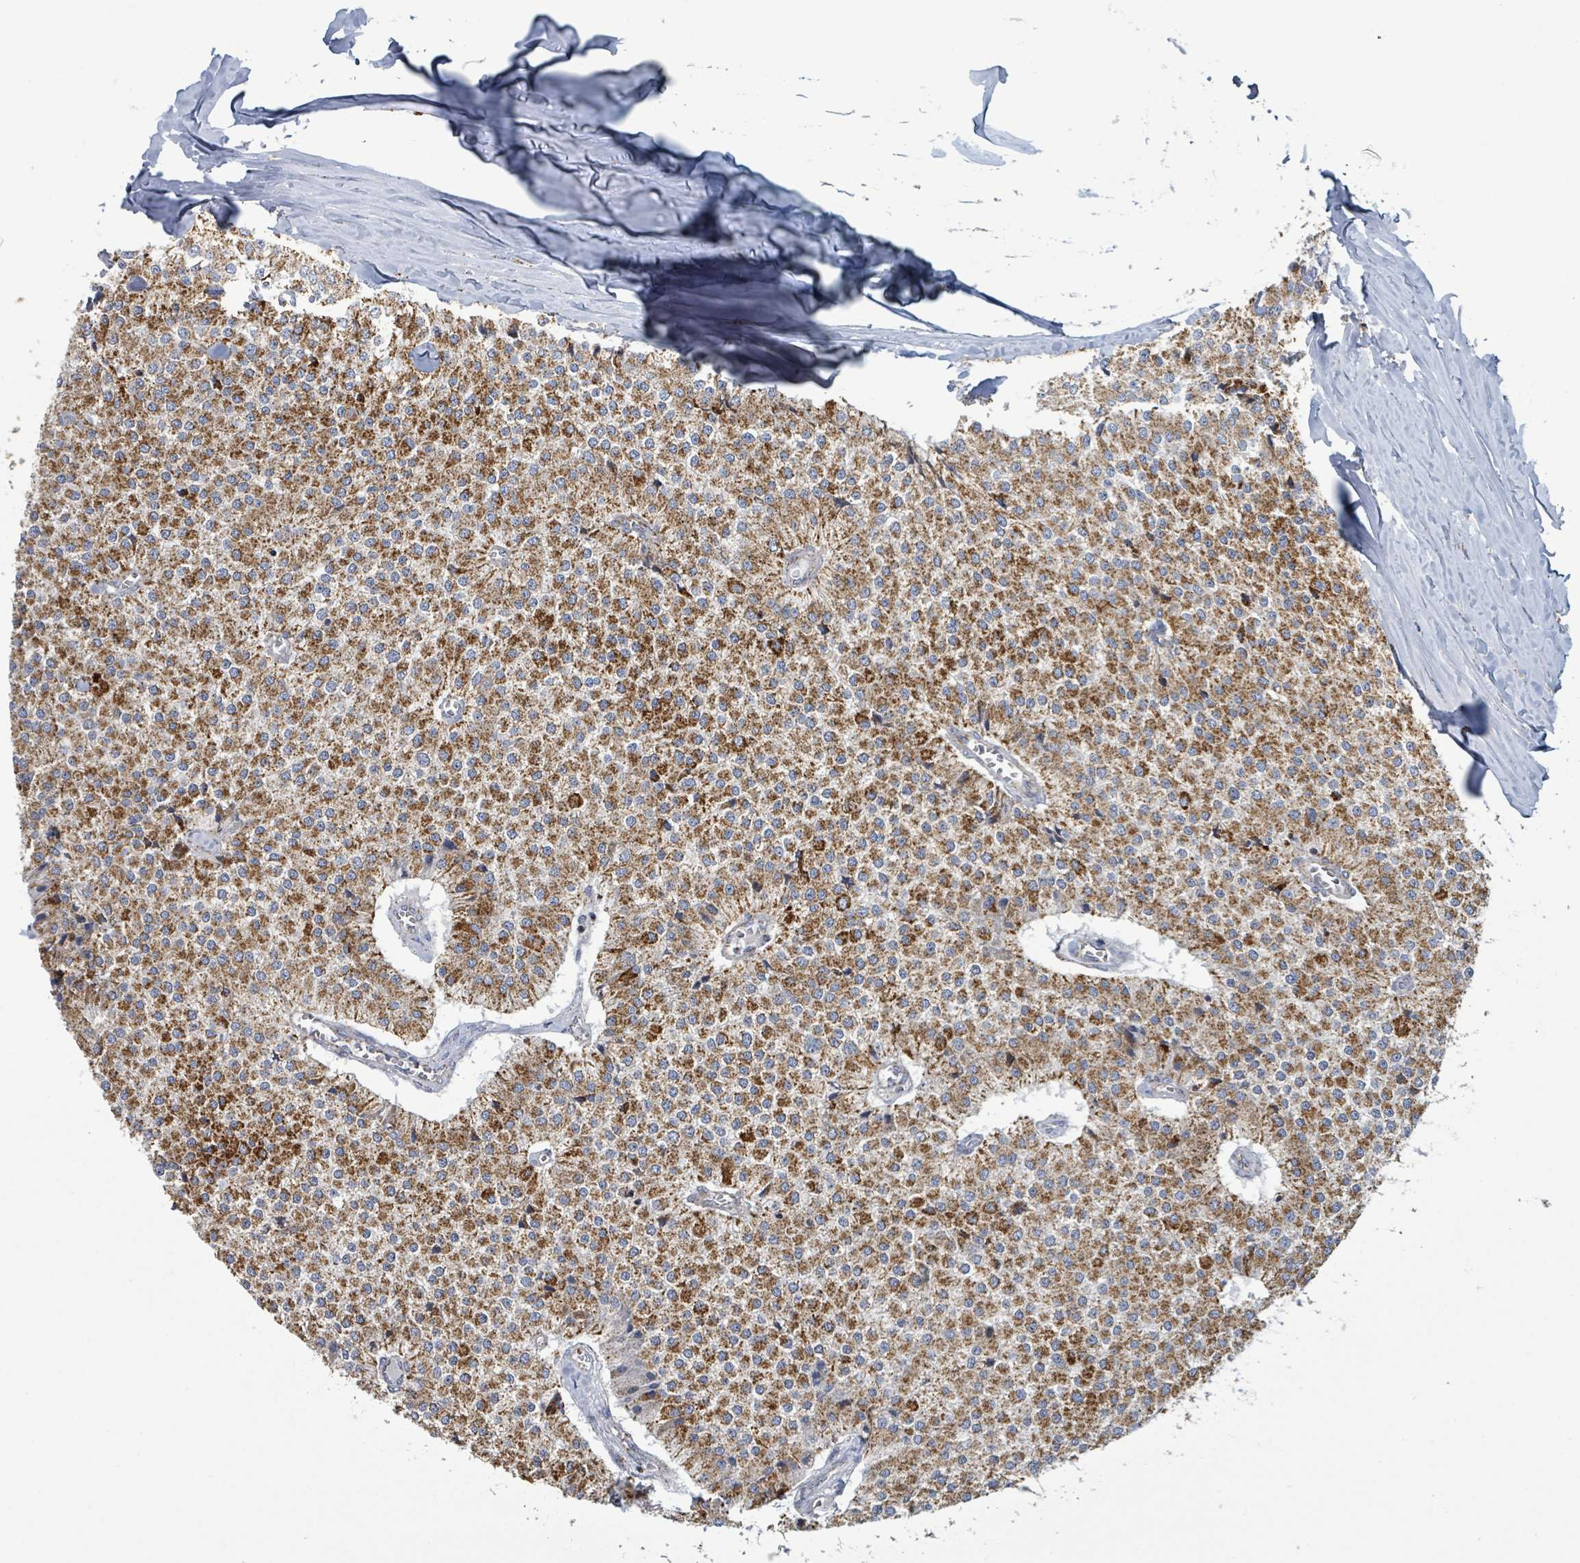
{"staining": {"intensity": "strong", "quantity": ">75%", "location": "cytoplasmic/membranous"}, "tissue": "carcinoid", "cell_type": "Tumor cells", "image_type": "cancer", "snomed": [{"axis": "morphology", "description": "Carcinoid, malignant, NOS"}, {"axis": "topography", "description": "Colon"}], "caption": "Immunohistochemical staining of human carcinoid displays high levels of strong cytoplasmic/membranous staining in approximately >75% of tumor cells. (DAB IHC, brown staining for protein, blue staining for nuclei).", "gene": "SUCLG2", "patient": {"sex": "female", "age": 52}}